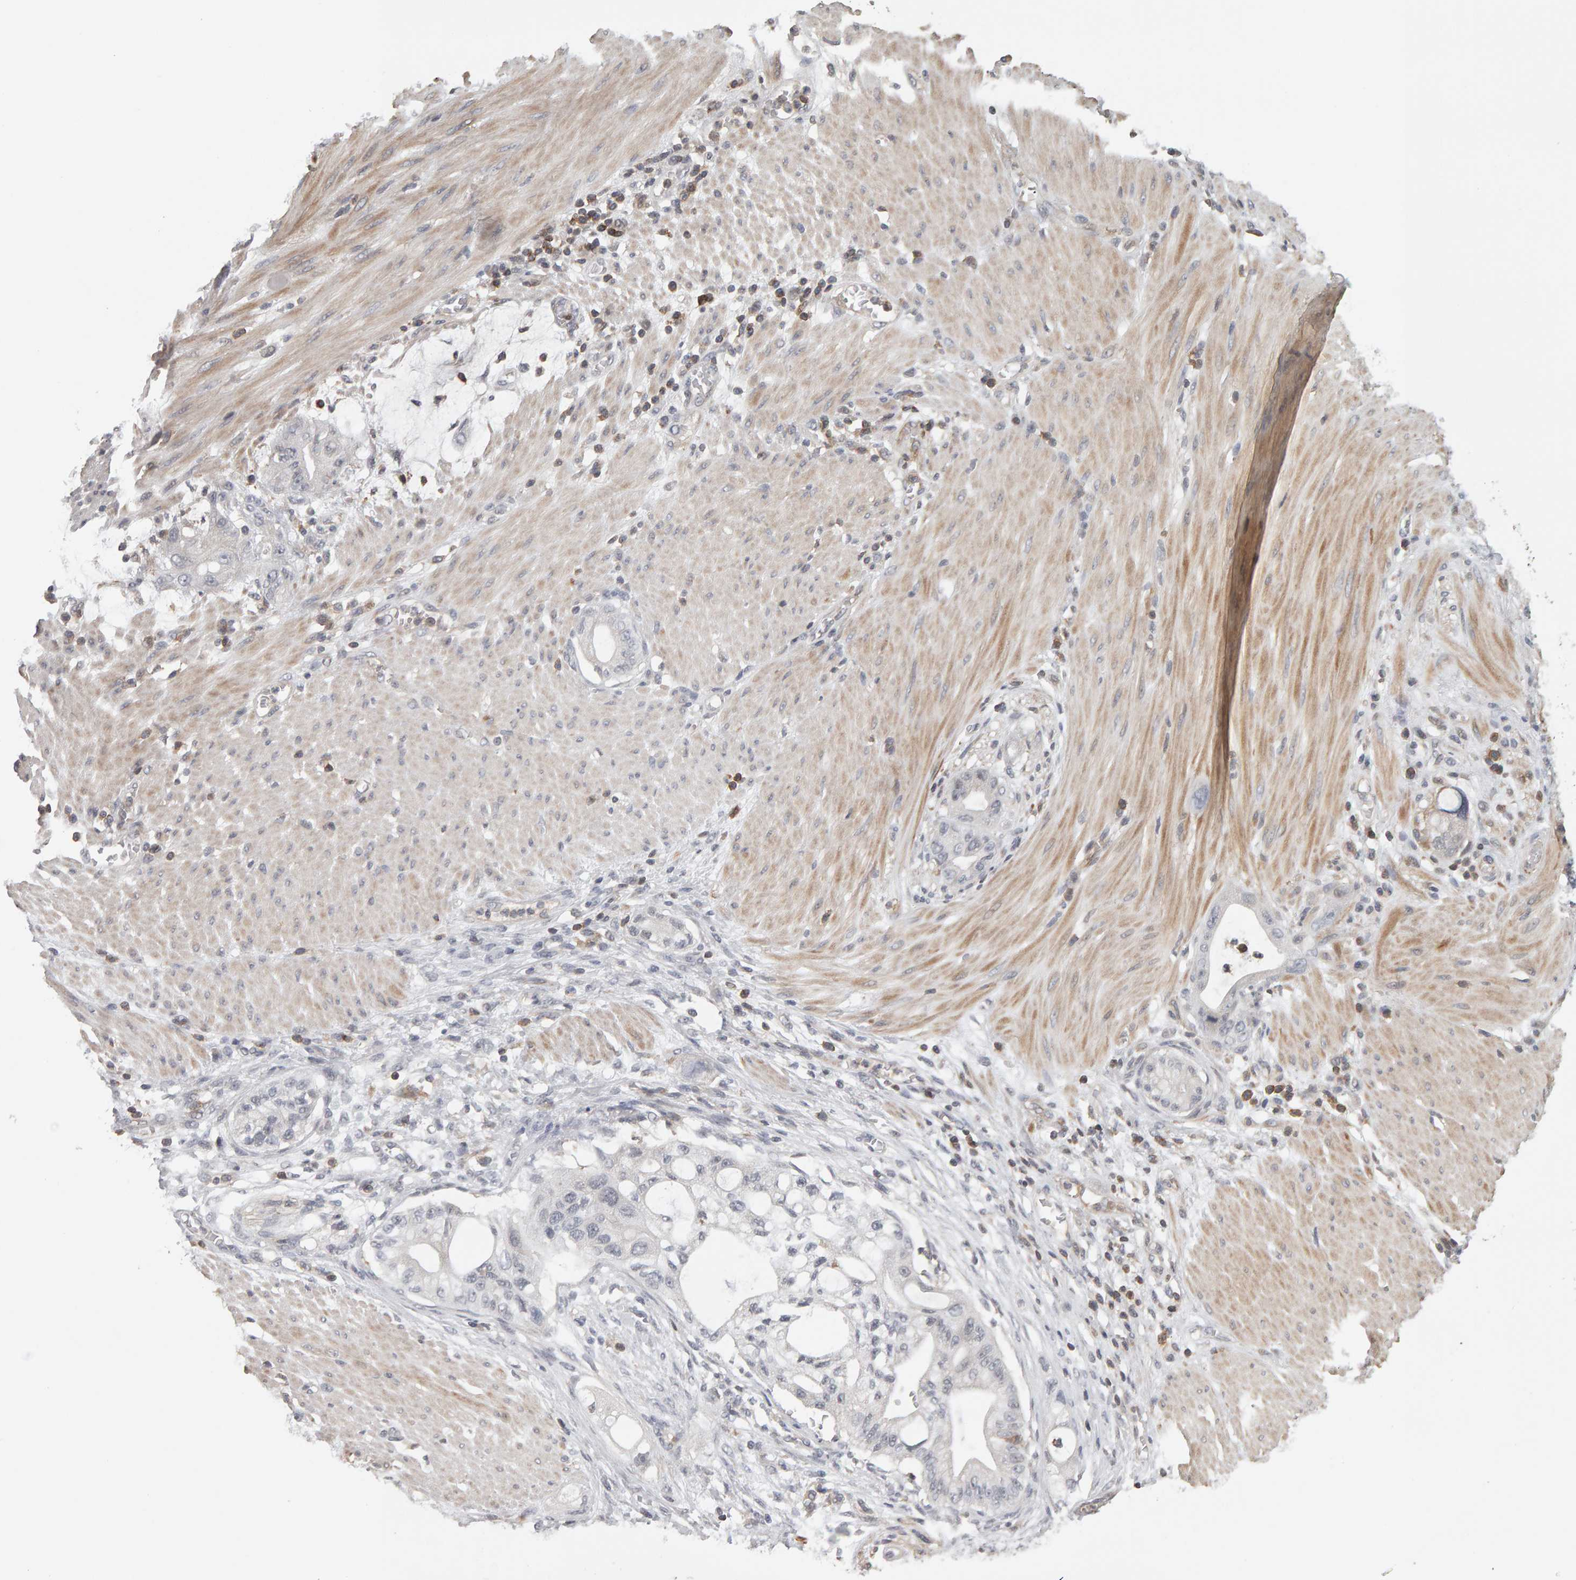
{"staining": {"intensity": "negative", "quantity": "none", "location": "none"}, "tissue": "stomach cancer", "cell_type": "Tumor cells", "image_type": "cancer", "snomed": [{"axis": "morphology", "description": "Adenocarcinoma, NOS"}, {"axis": "topography", "description": "Stomach"}, {"axis": "topography", "description": "Stomach, lower"}], "caption": "Tumor cells show no significant staining in adenocarcinoma (stomach).", "gene": "TEFM", "patient": {"sex": "female", "age": 48}}